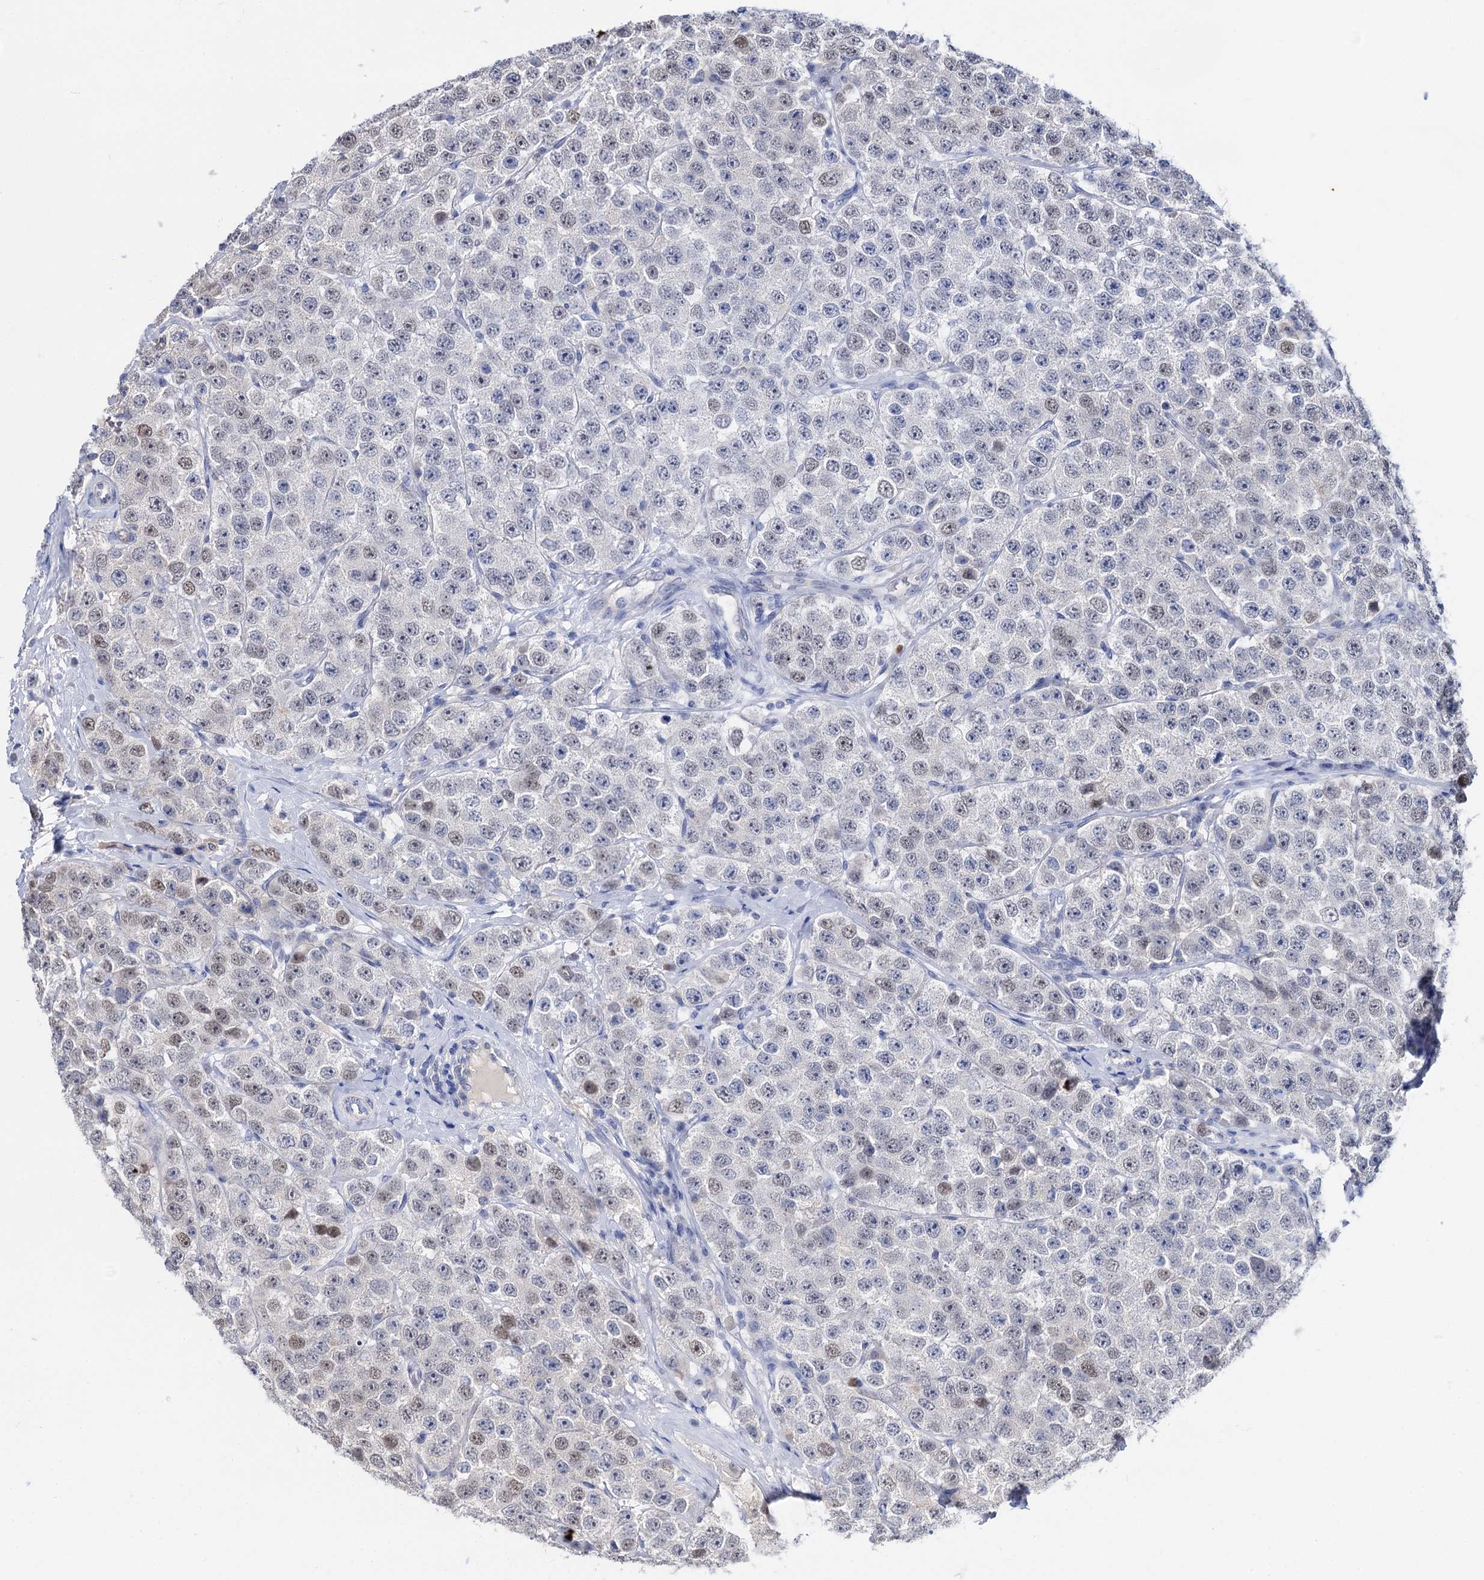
{"staining": {"intensity": "weak", "quantity": "25%-75%", "location": "nuclear"}, "tissue": "testis cancer", "cell_type": "Tumor cells", "image_type": "cancer", "snomed": [{"axis": "morphology", "description": "Seminoma, NOS"}, {"axis": "topography", "description": "Testis"}], "caption": "Tumor cells demonstrate weak nuclear expression in about 25%-75% of cells in testis cancer (seminoma). Immunohistochemistry stains the protein of interest in brown and the nuclei are stained blue.", "gene": "NEK10", "patient": {"sex": "male", "age": 28}}